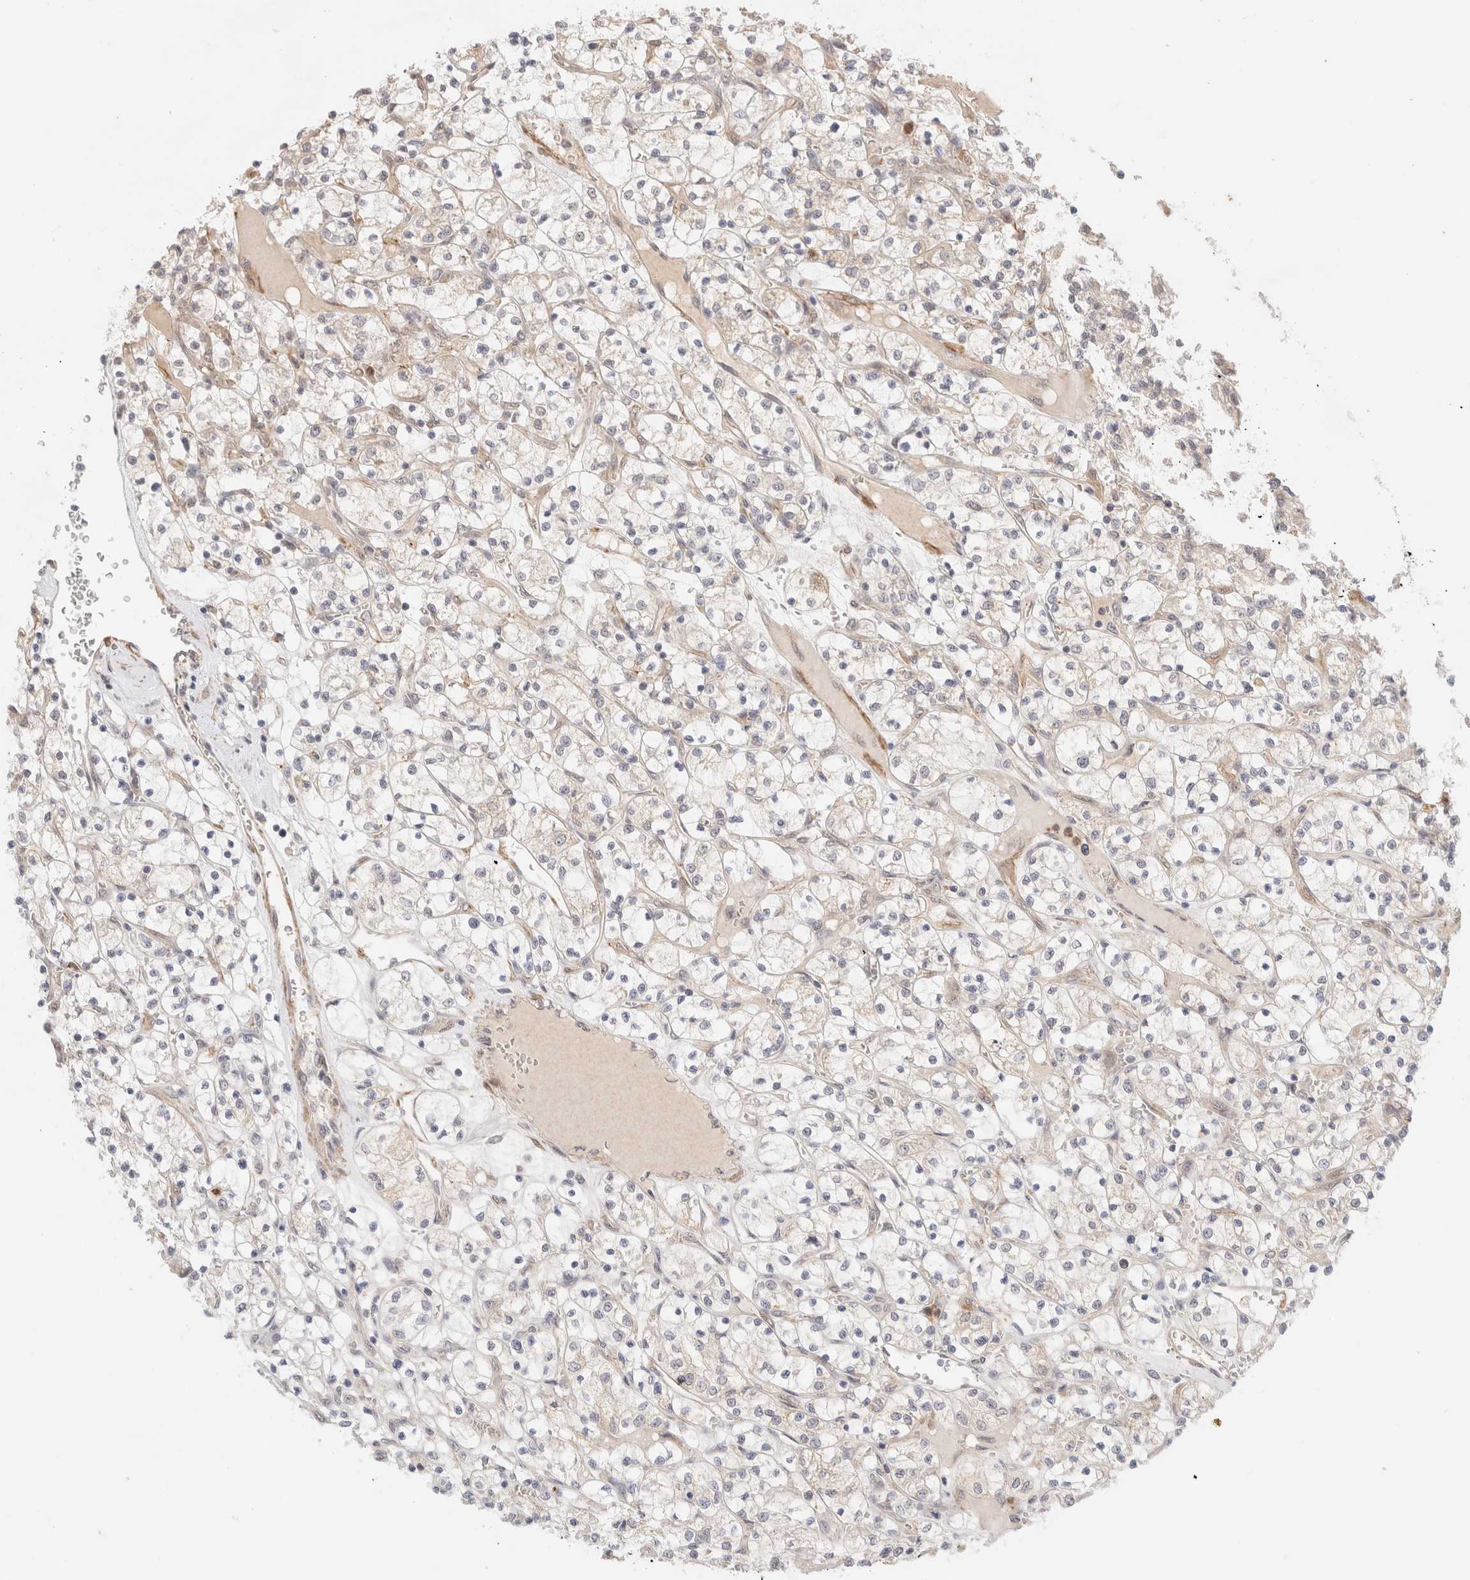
{"staining": {"intensity": "negative", "quantity": "none", "location": "none"}, "tissue": "renal cancer", "cell_type": "Tumor cells", "image_type": "cancer", "snomed": [{"axis": "morphology", "description": "Adenocarcinoma, NOS"}, {"axis": "topography", "description": "Kidney"}], "caption": "The micrograph displays no staining of tumor cells in renal cancer (adenocarcinoma).", "gene": "BRPF3", "patient": {"sex": "female", "age": 69}}